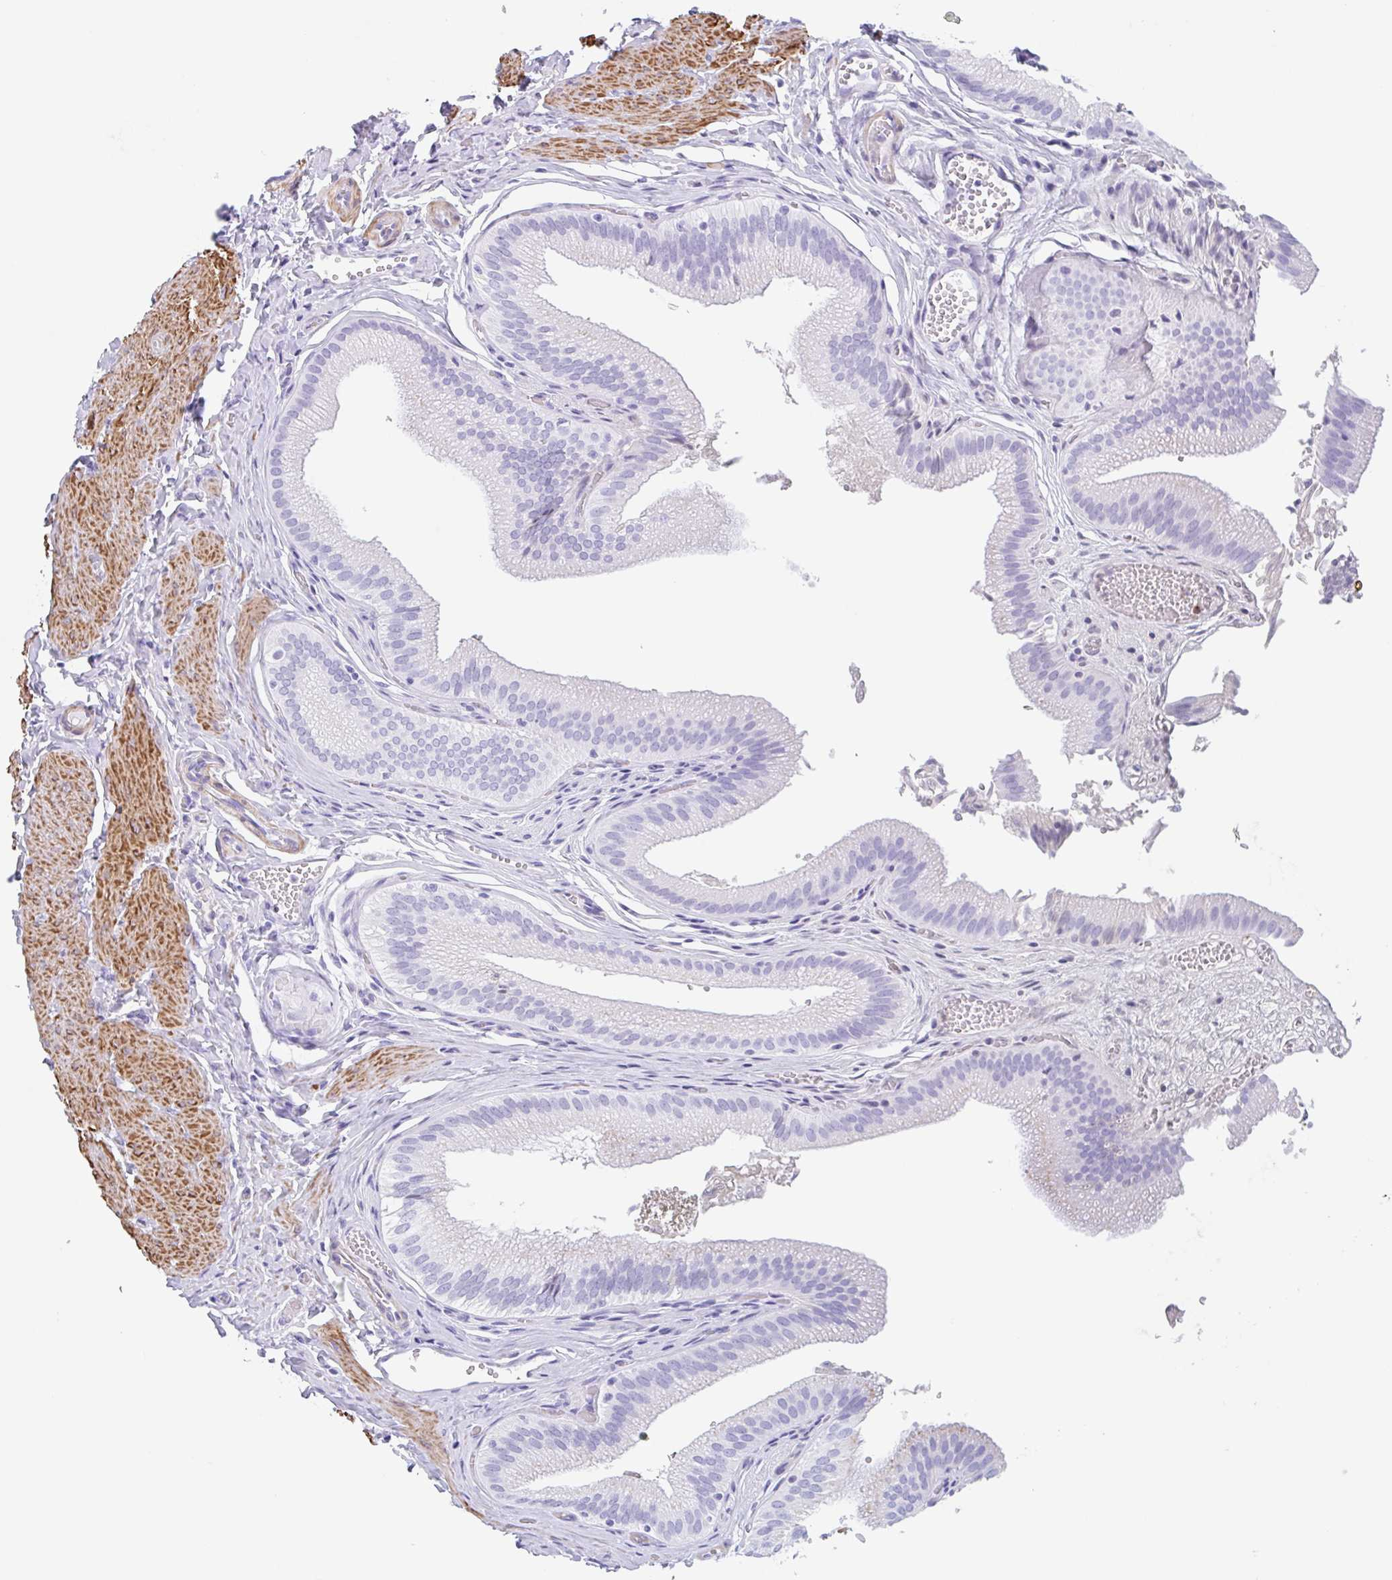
{"staining": {"intensity": "negative", "quantity": "none", "location": "none"}, "tissue": "gallbladder", "cell_type": "Glandular cells", "image_type": "normal", "snomed": [{"axis": "morphology", "description": "Normal tissue, NOS"}, {"axis": "topography", "description": "Gallbladder"}, {"axis": "topography", "description": "Peripheral nerve tissue"}], "caption": "High power microscopy image of an immunohistochemistry histopathology image of normal gallbladder, revealing no significant staining in glandular cells. (DAB IHC visualized using brightfield microscopy, high magnification).", "gene": "TAS2R41", "patient": {"sex": "male", "age": 17}}